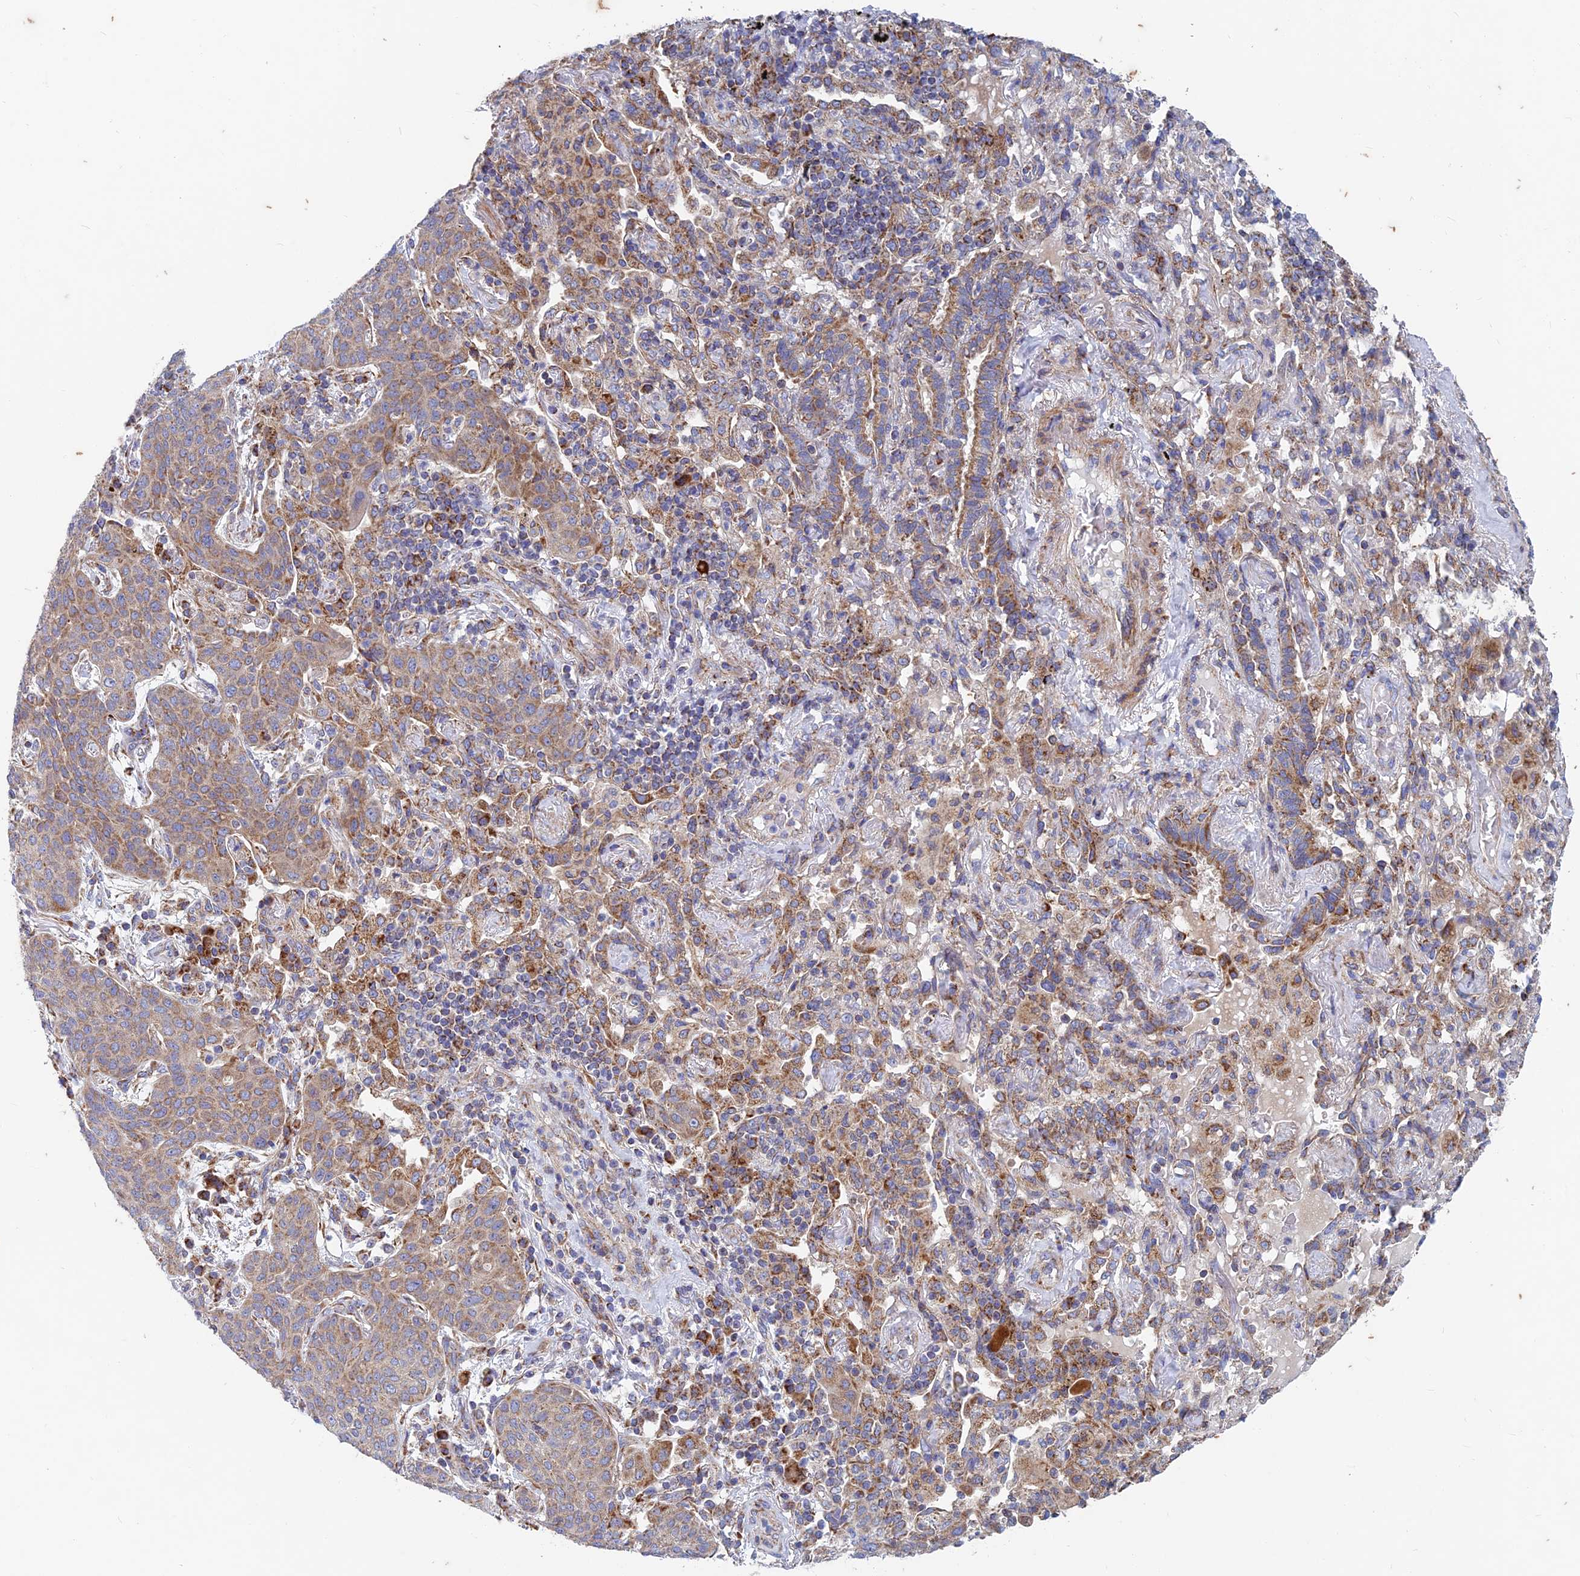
{"staining": {"intensity": "weak", "quantity": ">75%", "location": "cytoplasmic/membranous"}, "tissue": "lung cancer", "cell_type": "Tumor cells", "image_type": "cancer", "snomed": [{"axis": "morphology", "description": "Squamous cell carcinoma, NOS"}, {"axis": "topography", "description": "Lung"}], "caption": "Immunohistochemical staining of human lung squamous cell carcinoma shows low levels of weak cytoplasmic/membranous protein staining in approximately >75% of tumor cells.", "gene": "AP4S1", "patient": {"sex": "female", "age": 70}}